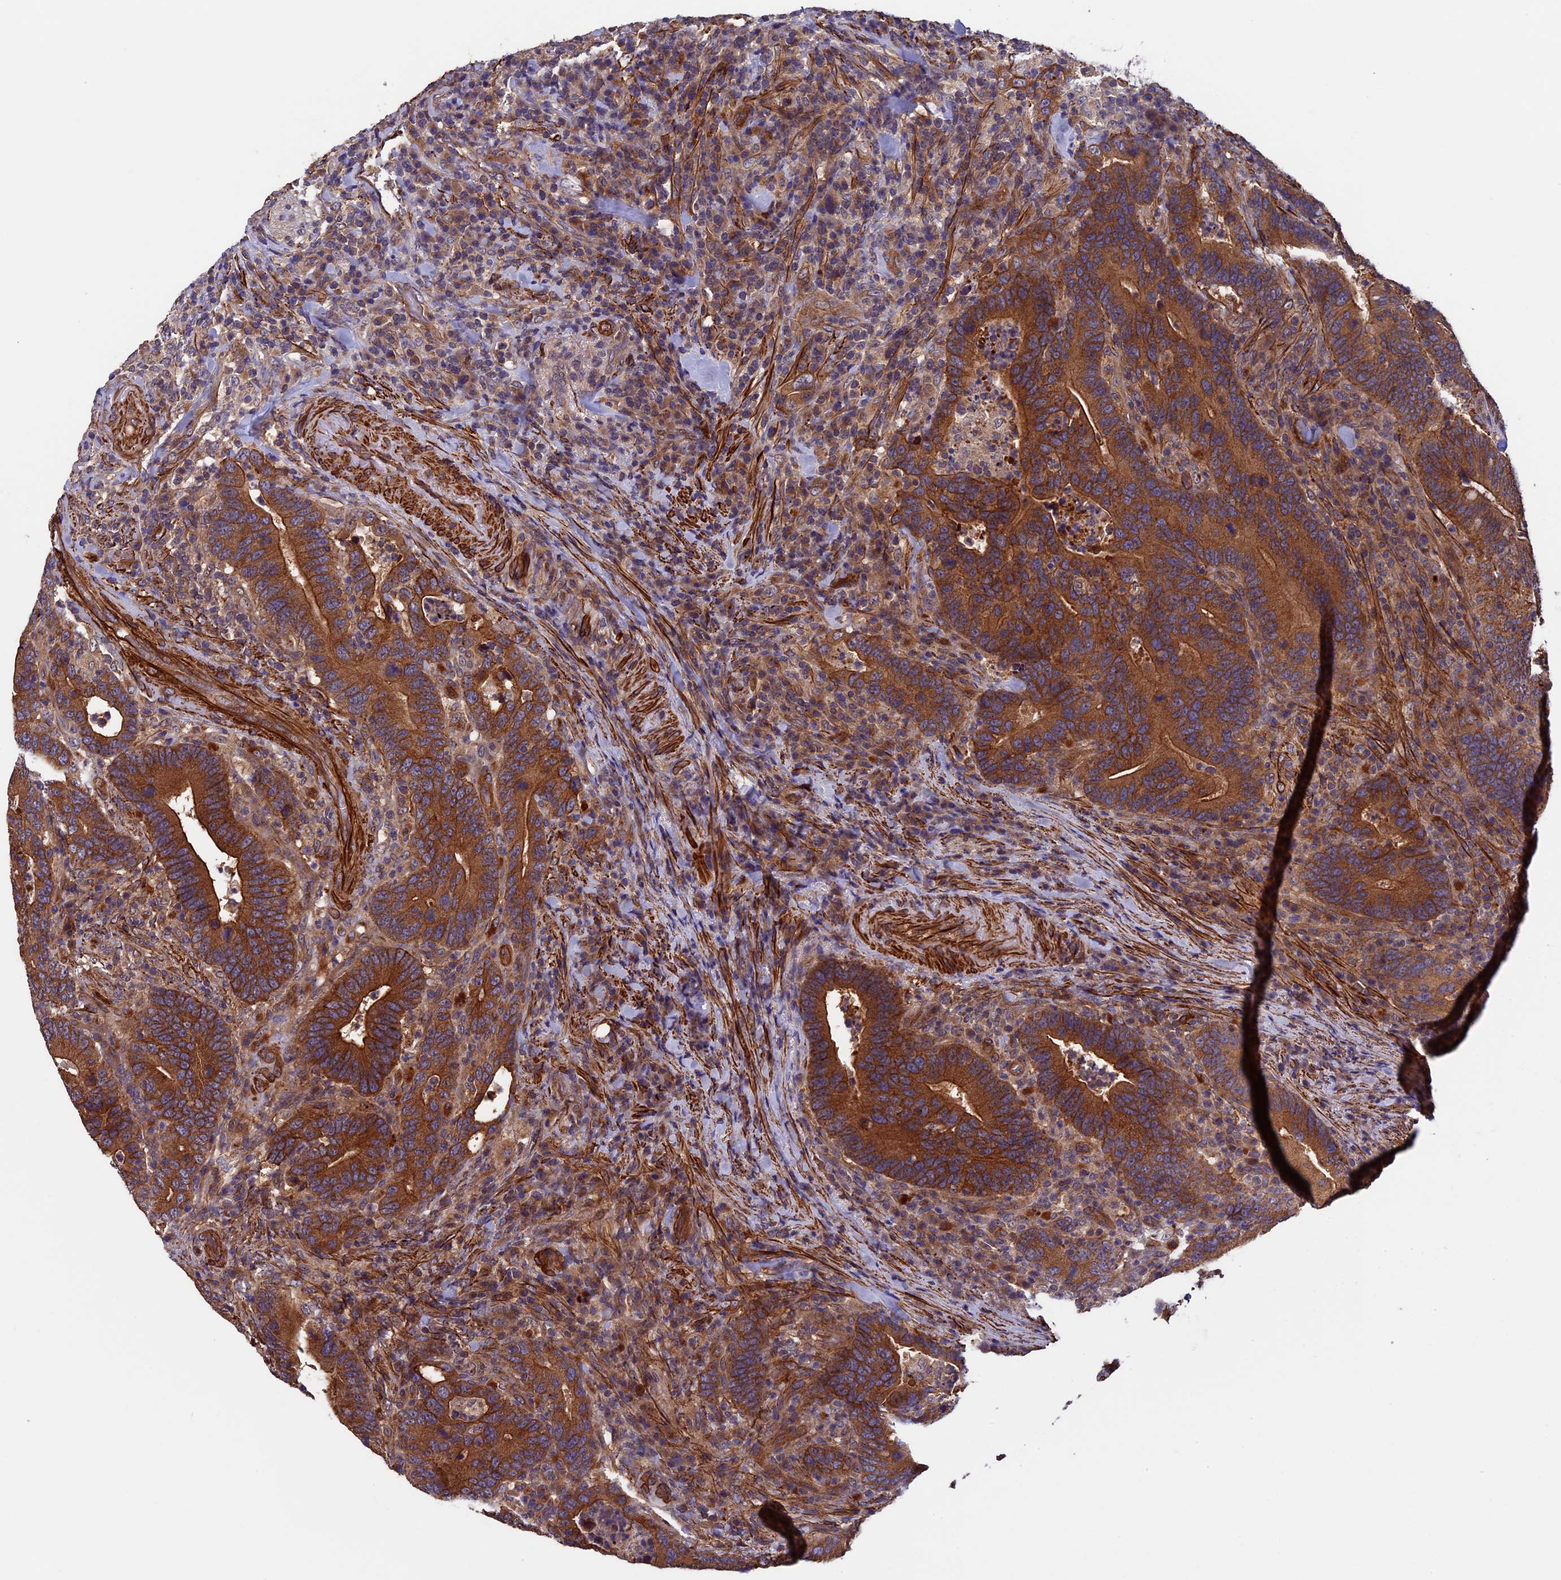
{"staining": {"intensity": "strong", "quantity": ">75%", "location": "cytoplasmic/membranous"}, "tissue": "colorectal cancer", "cell_type": "Tumor cells", "image_type": "cancer", "snomed": [{"axis": "morphology", "description": "Adenocarcinoma, NOS"}, {"axis": "topography", "description": "Colon"}], "caption": "Colorectal cancer stained with DAB immunohistochemistry exhibits high levels of strong cytoplasmic/membranous positivity in approximately >75% of tumor cells.", "gene": "SLC9A5", "patient": {"sex": "female", "age": 66}}